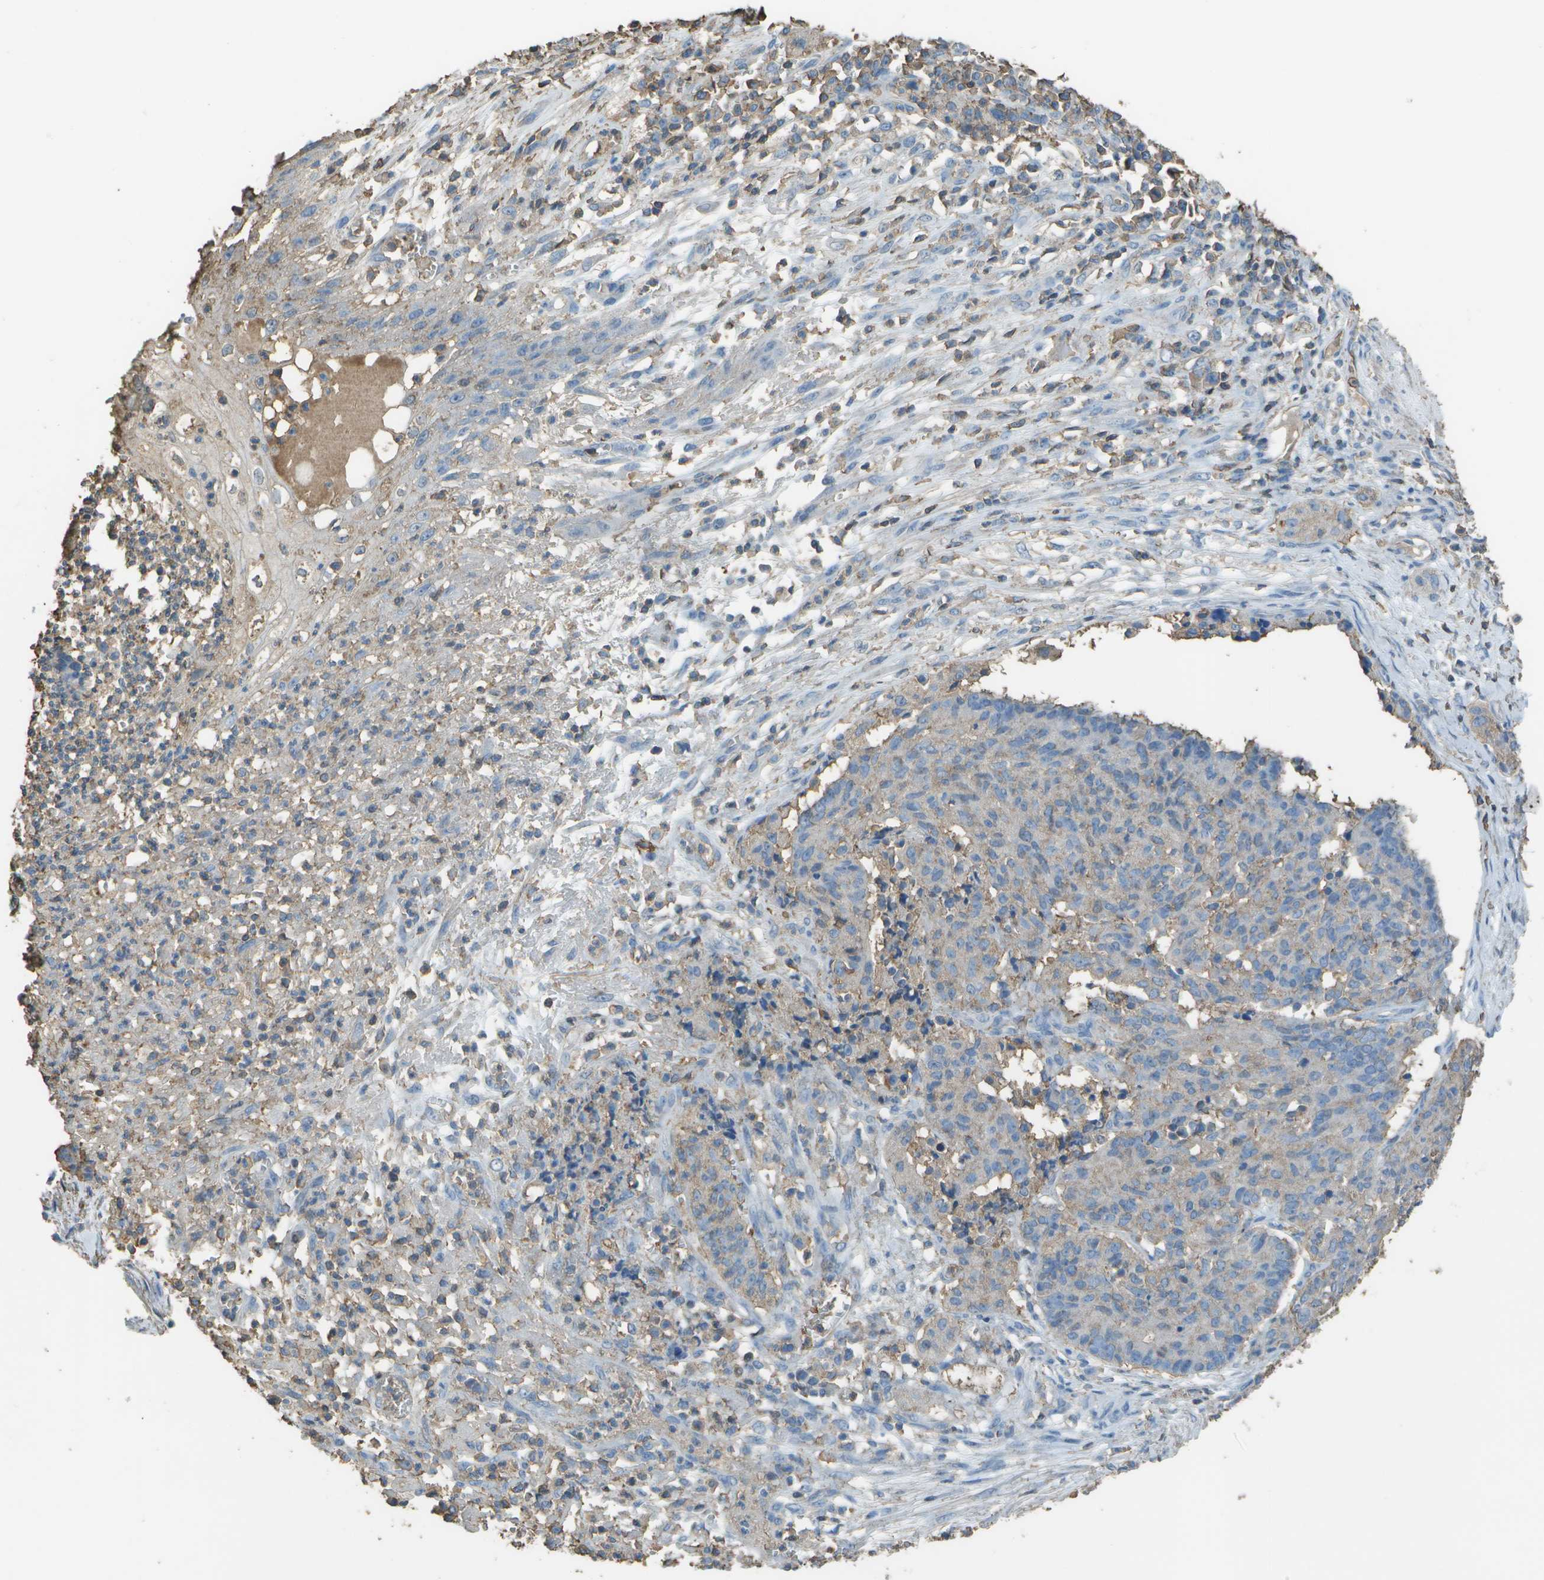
{"staining": {"intensity": "weak", "quantity": "25%-75%", "location": "cytoplasmic/membranous"}, "tissue": "cervical cancer", "cell_type": "Tumor cells", "image_type": "cancer", "snomed": [{"axis": "morphology", "description": "Squamous cell carcinoma, NOS"}, {"axis": "topography", "description": "Cervix"}], "caption": "Immunohistochemistry histopathology image of neoplastic tissue: cervical squamous cell carcinoma stained using immunohistochemistry (IHC) reveals low levels of weak protein expression localized specifically in the cytoplasmic/membranous of tumor cells, appearing as a cytoplasmic/membranous brown color.", "gene": "CYP4F11", "patient": {"sex": "female", "age": 35}}